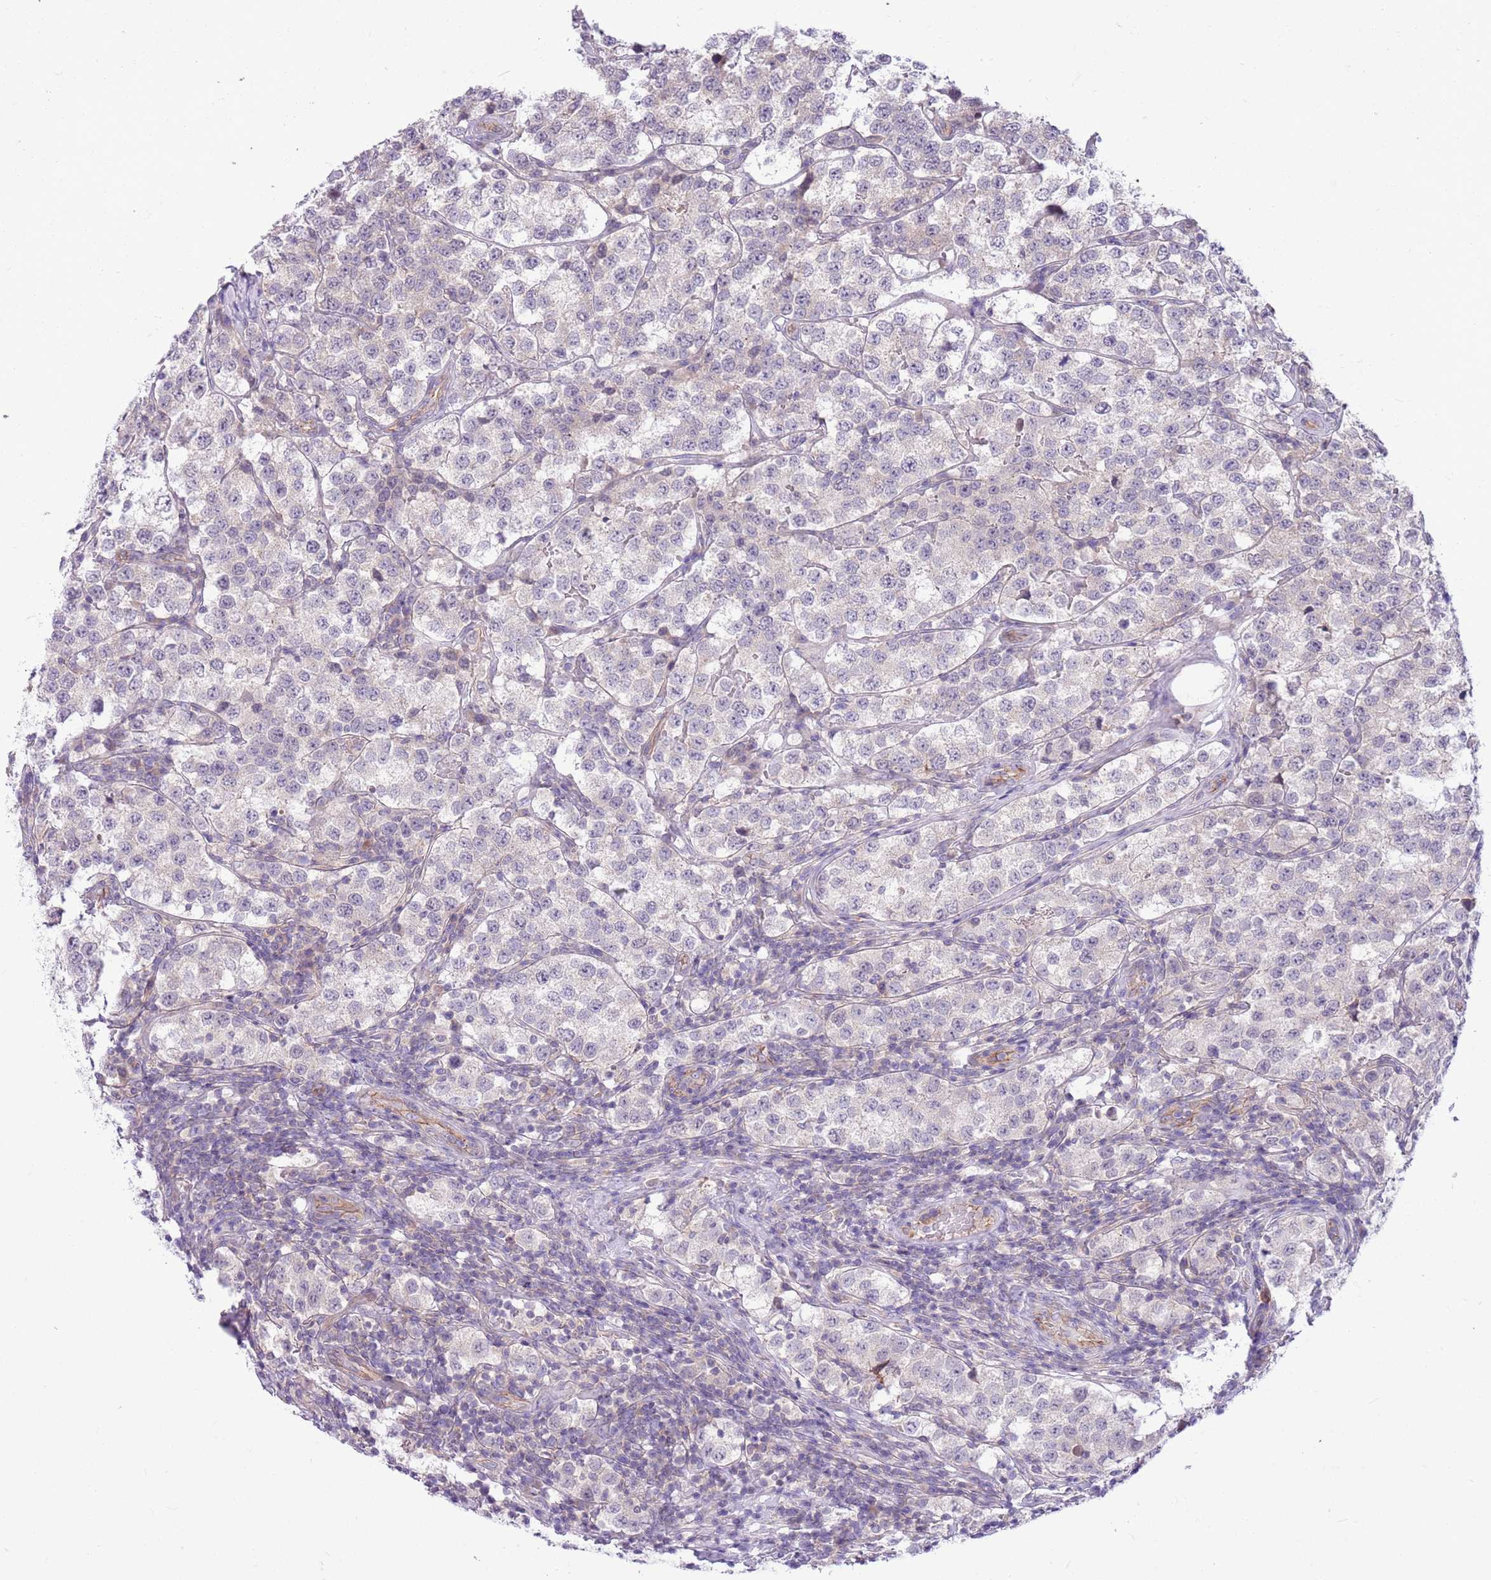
{"staining": {"intensity": "negative", "quantity": "none", "location": "none"}, "tissue": "testis cancer", "cell_type": "Tumor cells", "image_type": "cancer", "snomed": [{"axis": "morphology", "description": "Seminoma, NOS"}, {"axis": "topography", "description": "Testis"}], "caption": "Histopathology image shows no protein expression in tumor cells of testis cancer (seminoma) tissue. The staining is performed using DAB brown chromogen with nuclei counter-stained in using hematoxylin.", "gene": "PARP8", "patient": {"sex": "male", "age": 34}}